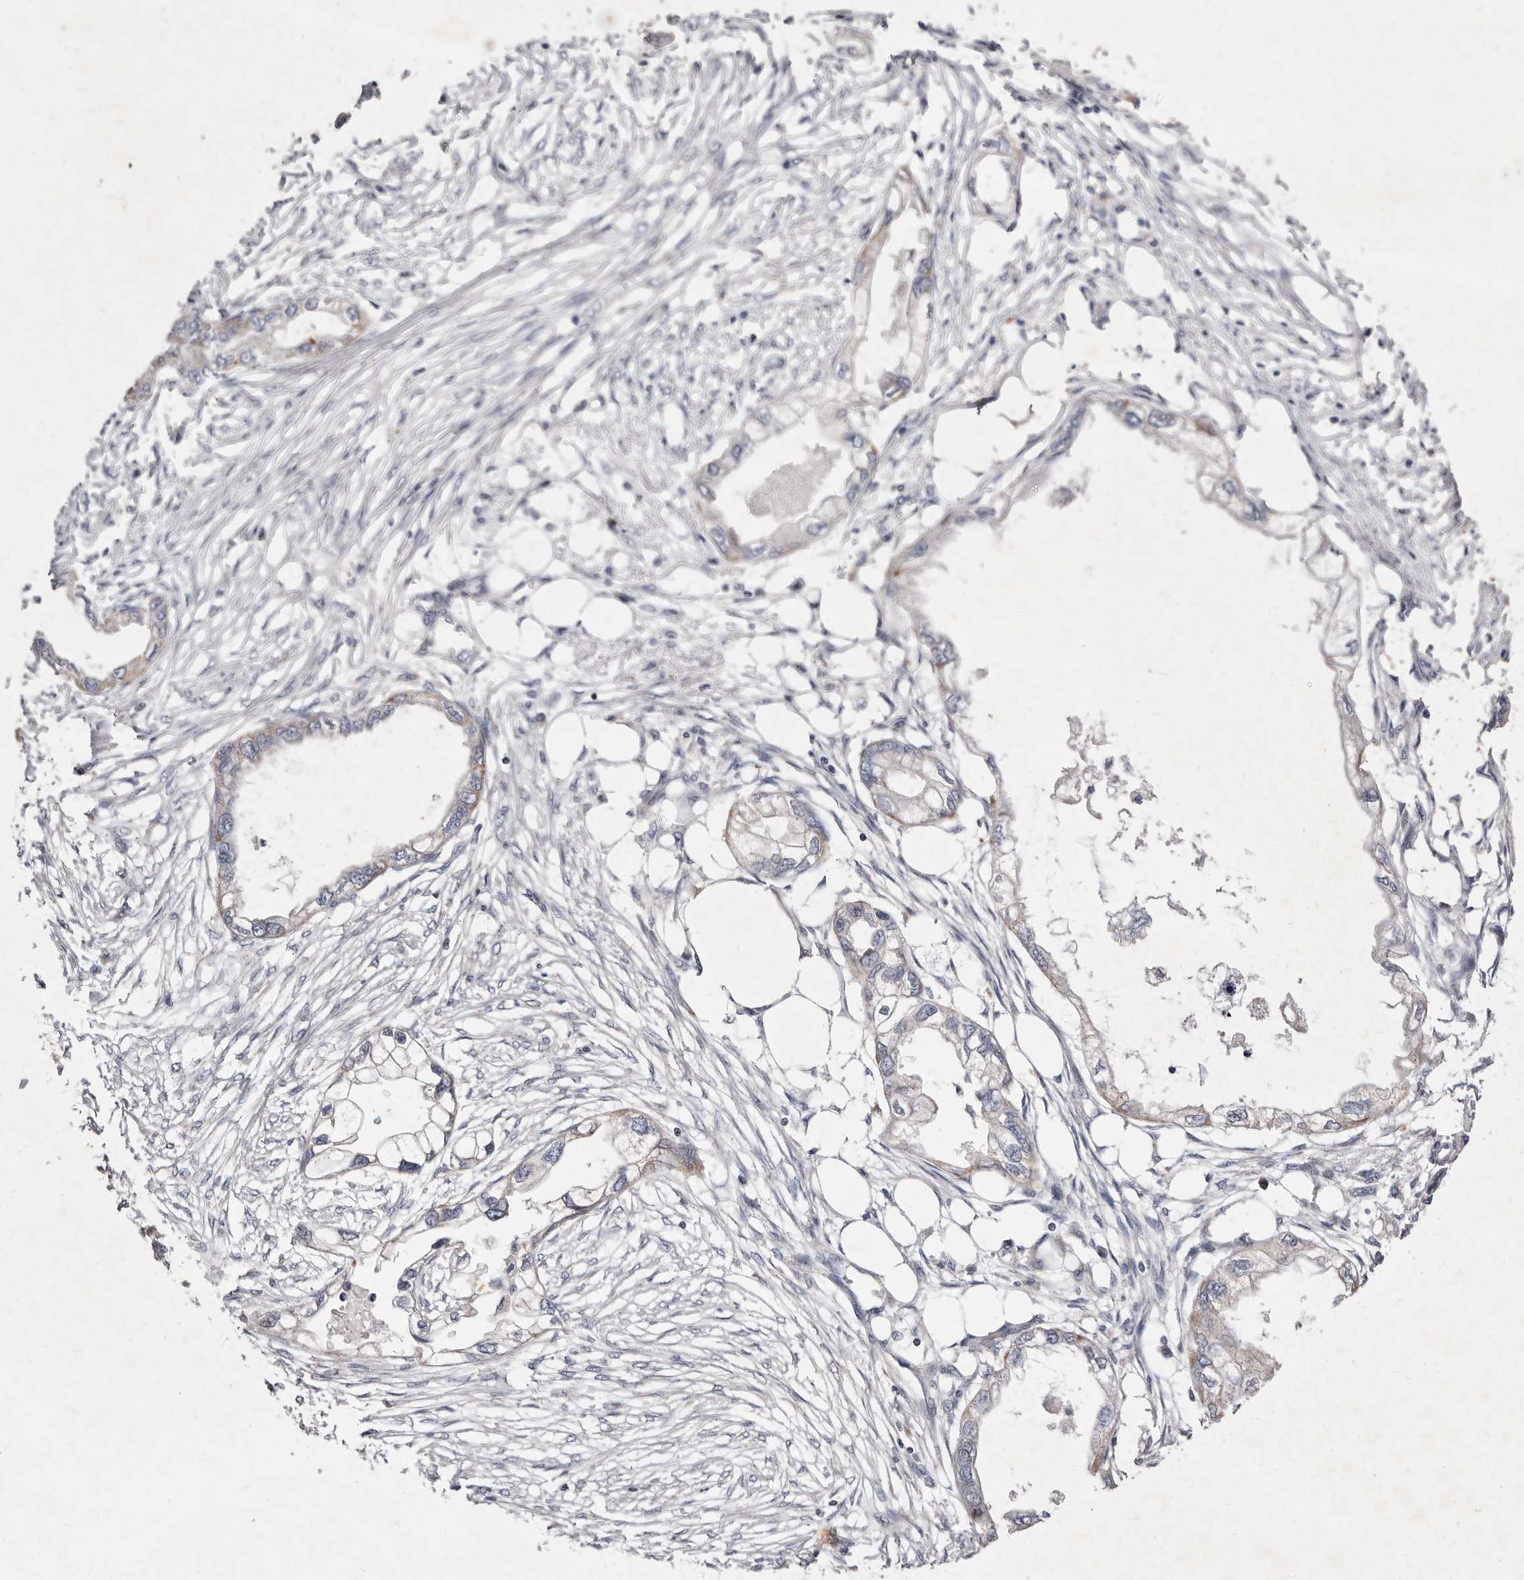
{"staining": {"intensity": "moderate", "quantity": "<25%", "location": "cytoplasmic/membranous"}, "tissue": "endometrial cancer", "cell_type": "Tumor cells", "image_type": "cancer", "snomed": [{"axis": "morphology", "description": "Adenocarcinoma, NOS"}, {"axis": "morphology", "description": "Adenocarcinoma, metastatic, NOS"}, {"axis": "topography", "description": "Adipose tissue"}, {"axis": "topography", "description": "Endometrium"}], "caption": "Protein expression analysis of human adenocarcinoma (endometrial) reveals moderate cytoplasmic/membranous positivity in about <25% of tumor cells.", "gene": "TIMM17B", "patient": {"sex": "female", "age": 67}}